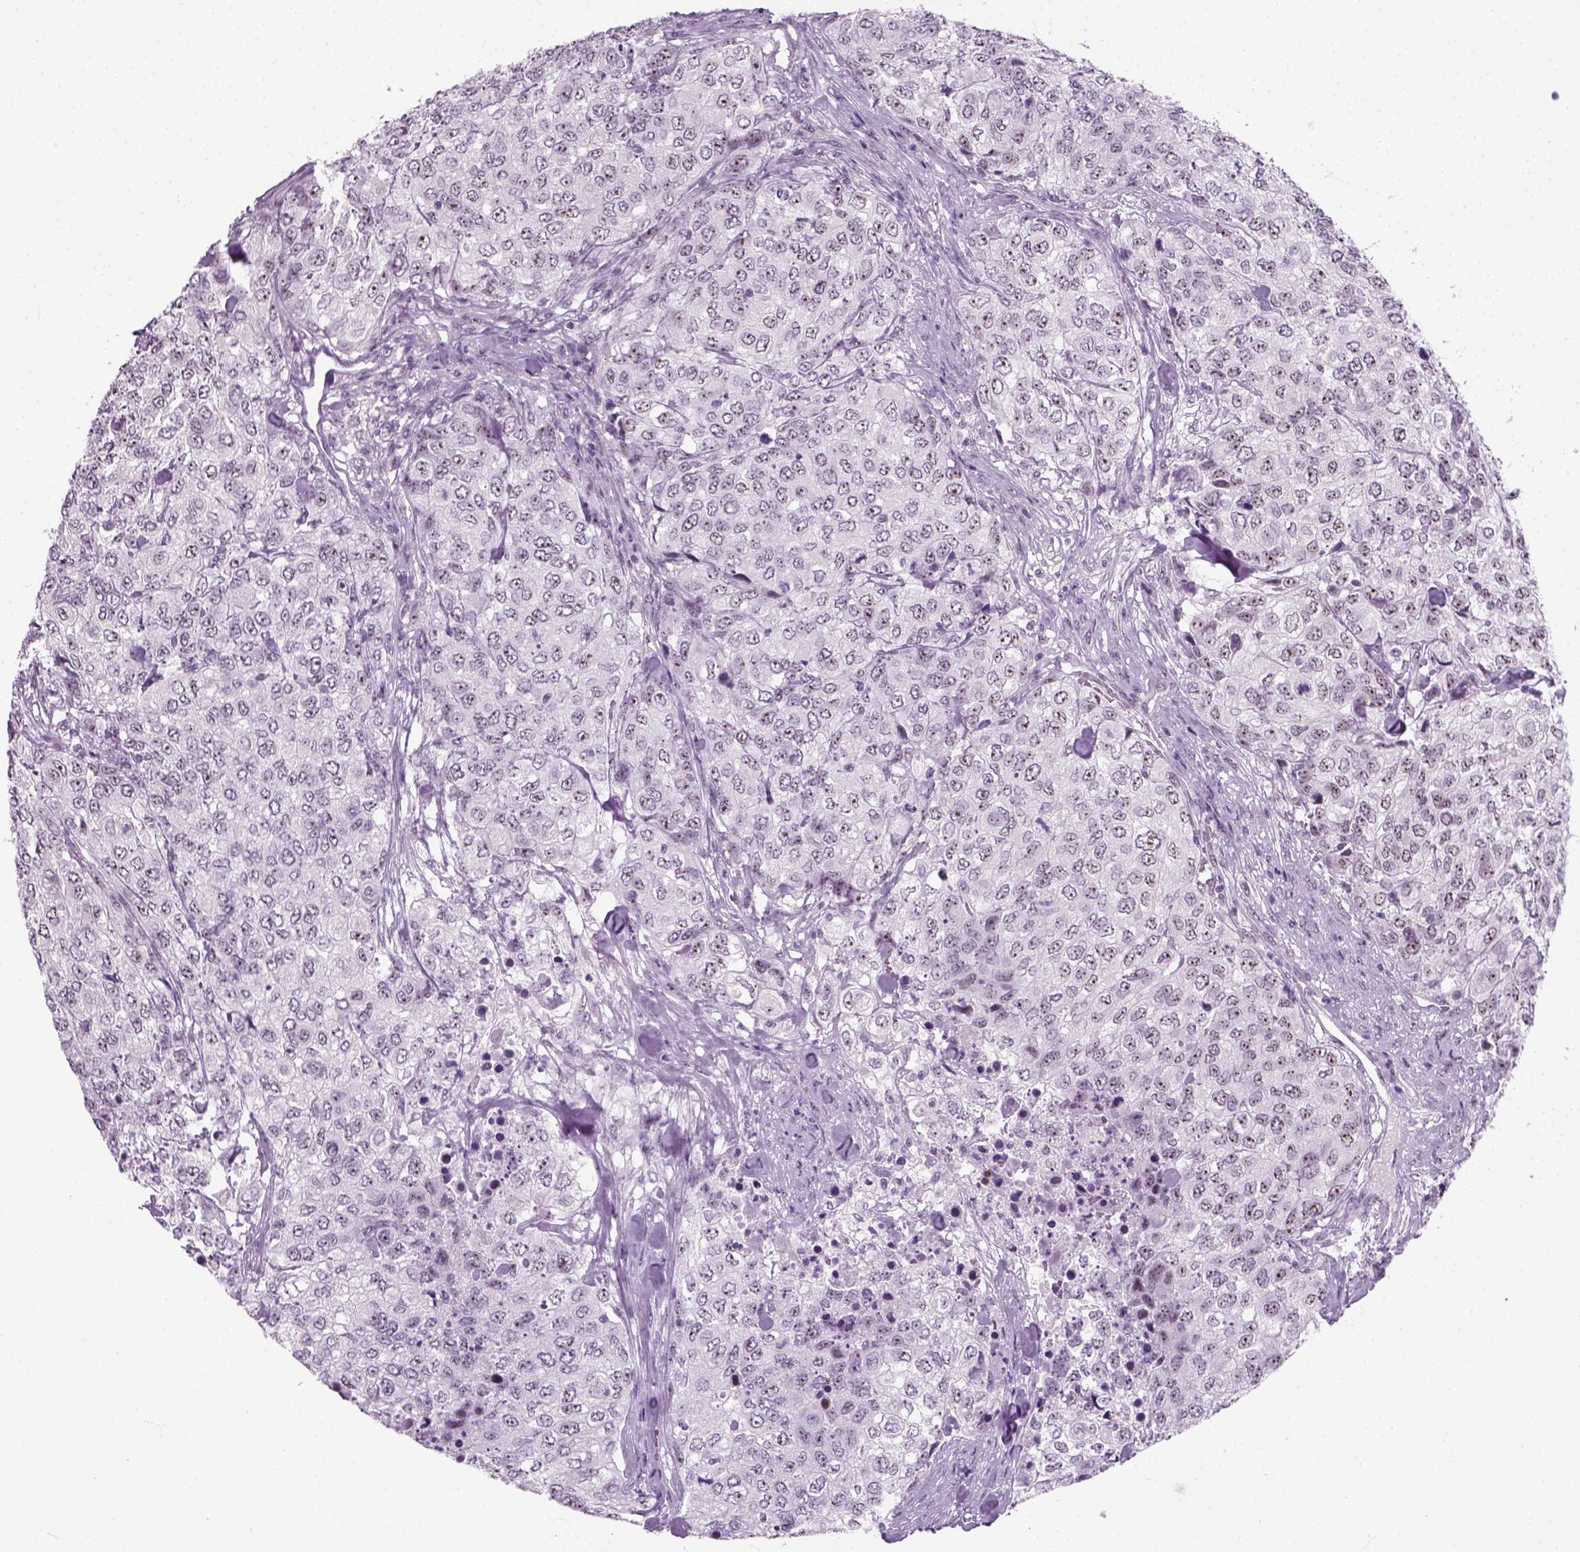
{"staining": {"intensity": "moderate", "quantity": "25%-75%", "location": "nuclear"}, "tissue": "urothelial cancer", "cell_type": "Tumor cells", "image_type": "cancer", "snomed": [{"axis": "morphology", "description": "Urothelial carcinoma, High grade"}, {"axis": "topography", "description": "Urinary bladder"}], "caption": "About 25%-75% of tumor cells in human urothelial cancer reveal moderate nuclear protein staining as visualized by brown immunohistochemical staining.", "gene": "ZNF865", "patient": {"sex": "female", "age": 78}}